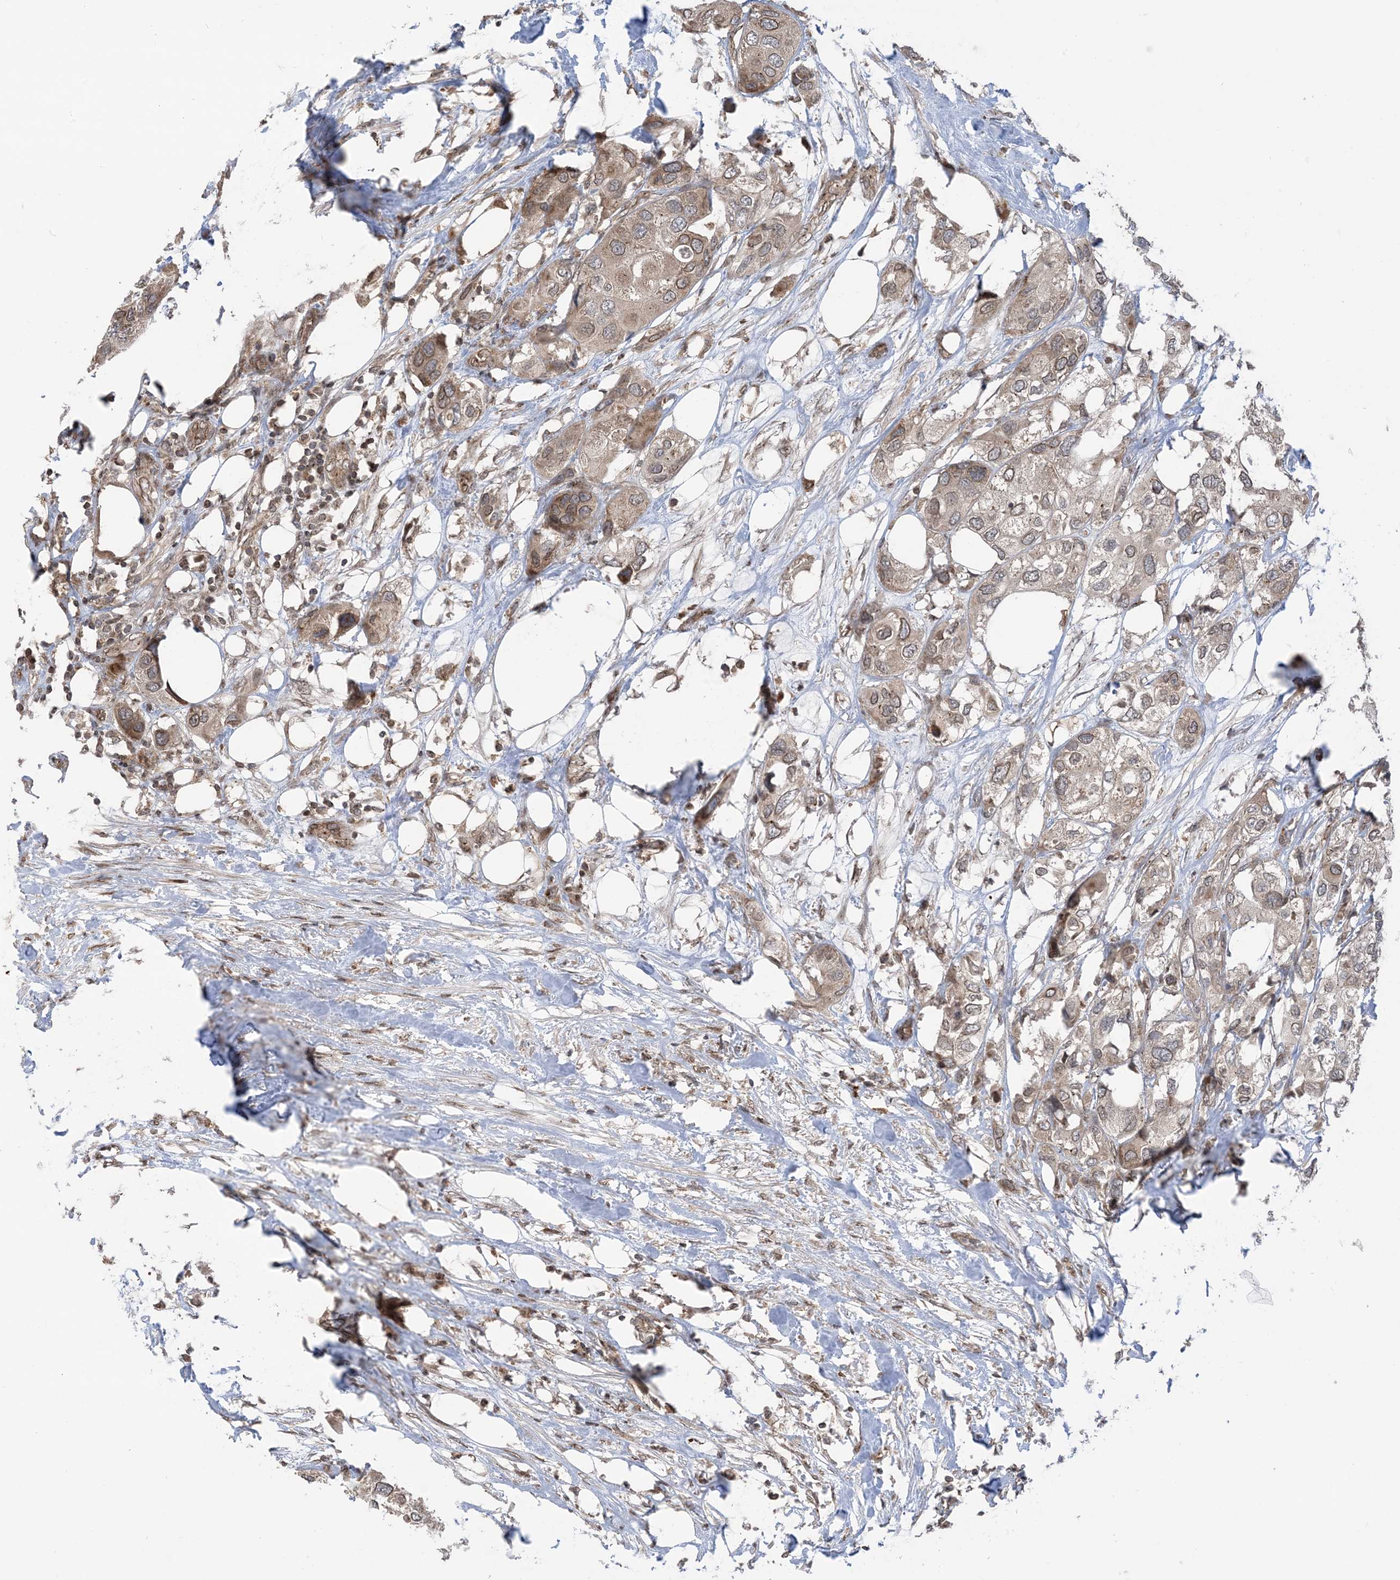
{"staining": {"intensity": "weak", "quantity": "25%-75%", "location": "cytoplasmic/membranous"}, "tissue": "urothelial cancer", "cell_type": "Tumor cells", "image_type": "cancer", "snomed": [{"axis": "morphology", "description": "Urothelial carcinoma, High grade"}, {"axis": "topography", "description": "Urinary bladder"}], "caption": "There is low levels of weak cytoplasmic/membranous staining in tumor cells of high-grade urothelial carcinoma, as demonstrated by immunohistochemical staining (brown color).", "gene": "CASP4", "patient": {"sex": "male", "age": 64}}